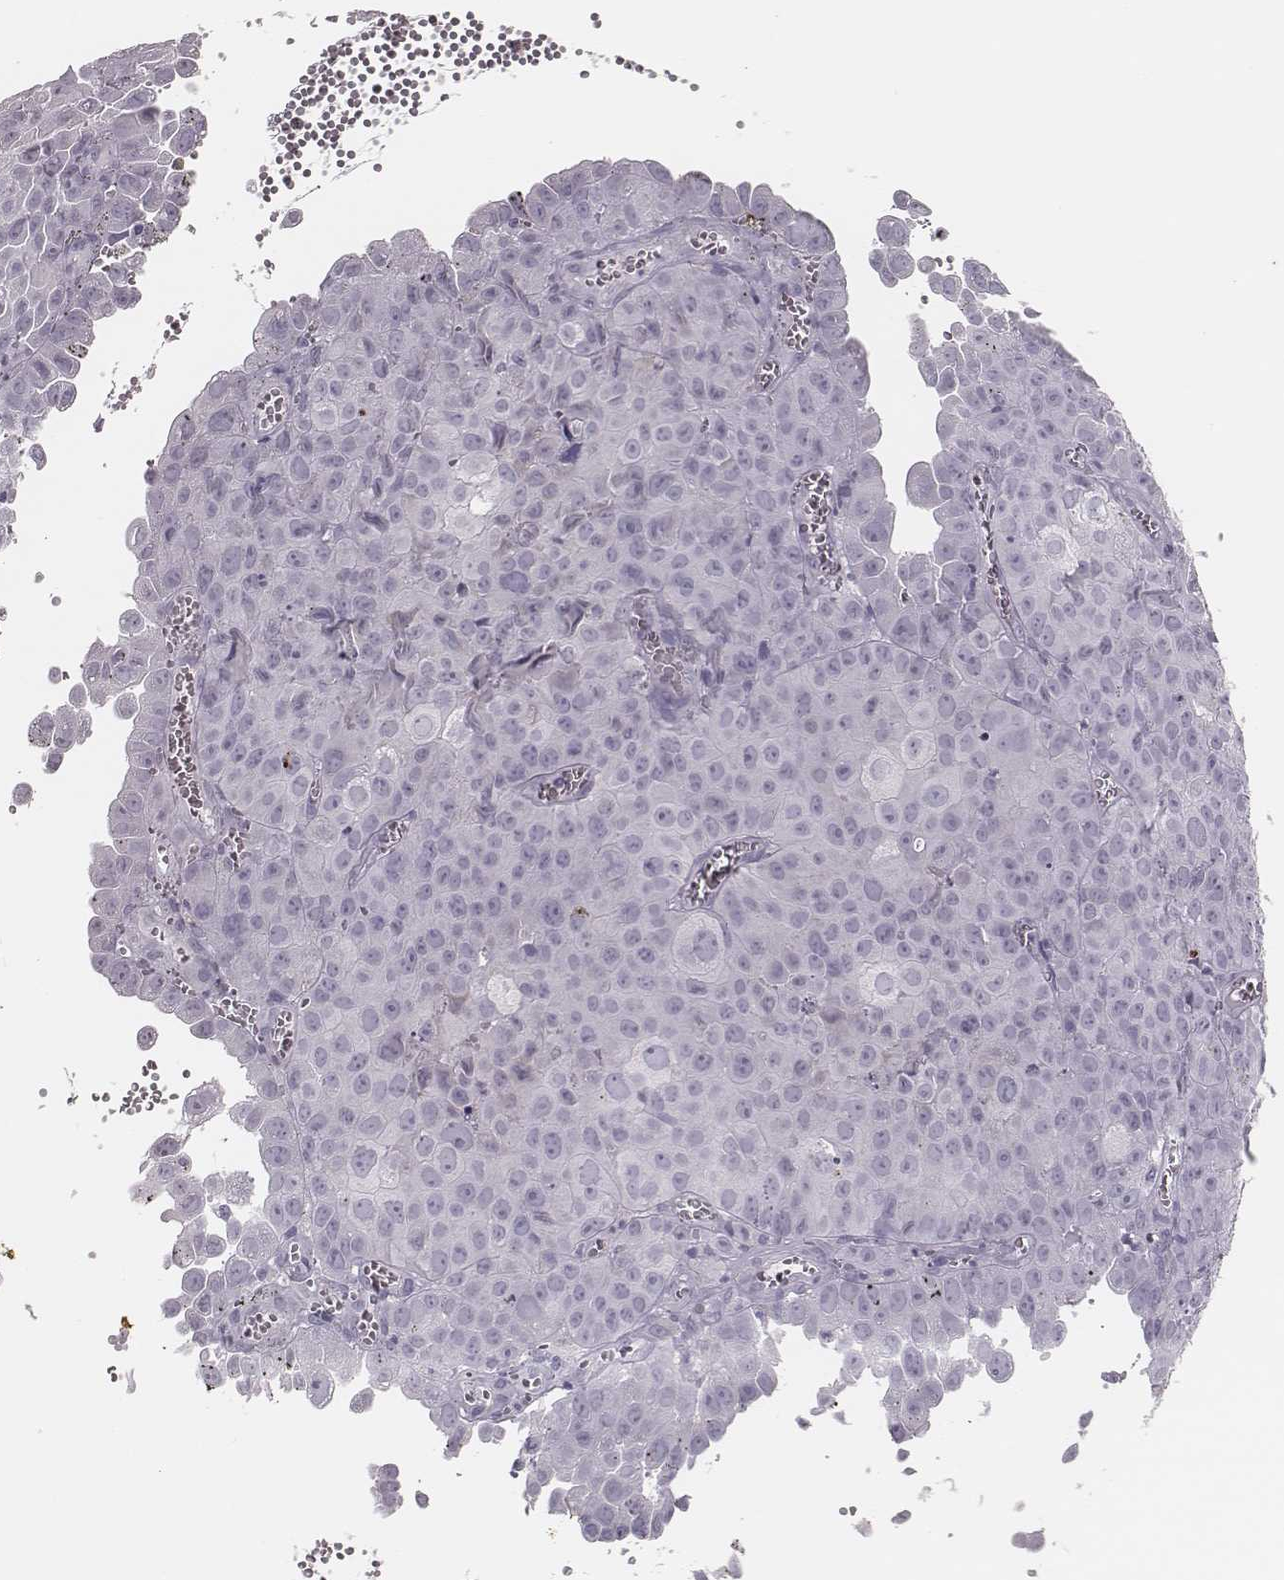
{"staining": {"intensity": "negative", "quantity": "none", "location": "none"}, "tissue": "cervical cancer", "cell_type": "Tumor cells", "image_type": "cancer", "snomed": [{"axis": "morphology", "description": "Squamous cell carcinoma, NOS"}, {"axis": "topography", "description": "Cervix"}], "caption": "This is a micrograph of IHC staining of cervical cancer, which shows no staining in tumor cells. (Immunohistochemistry, brightfield microscopy, high magnification).", "gene": "ADGRF4", "patient": {"sex": "female", "age": 55}}